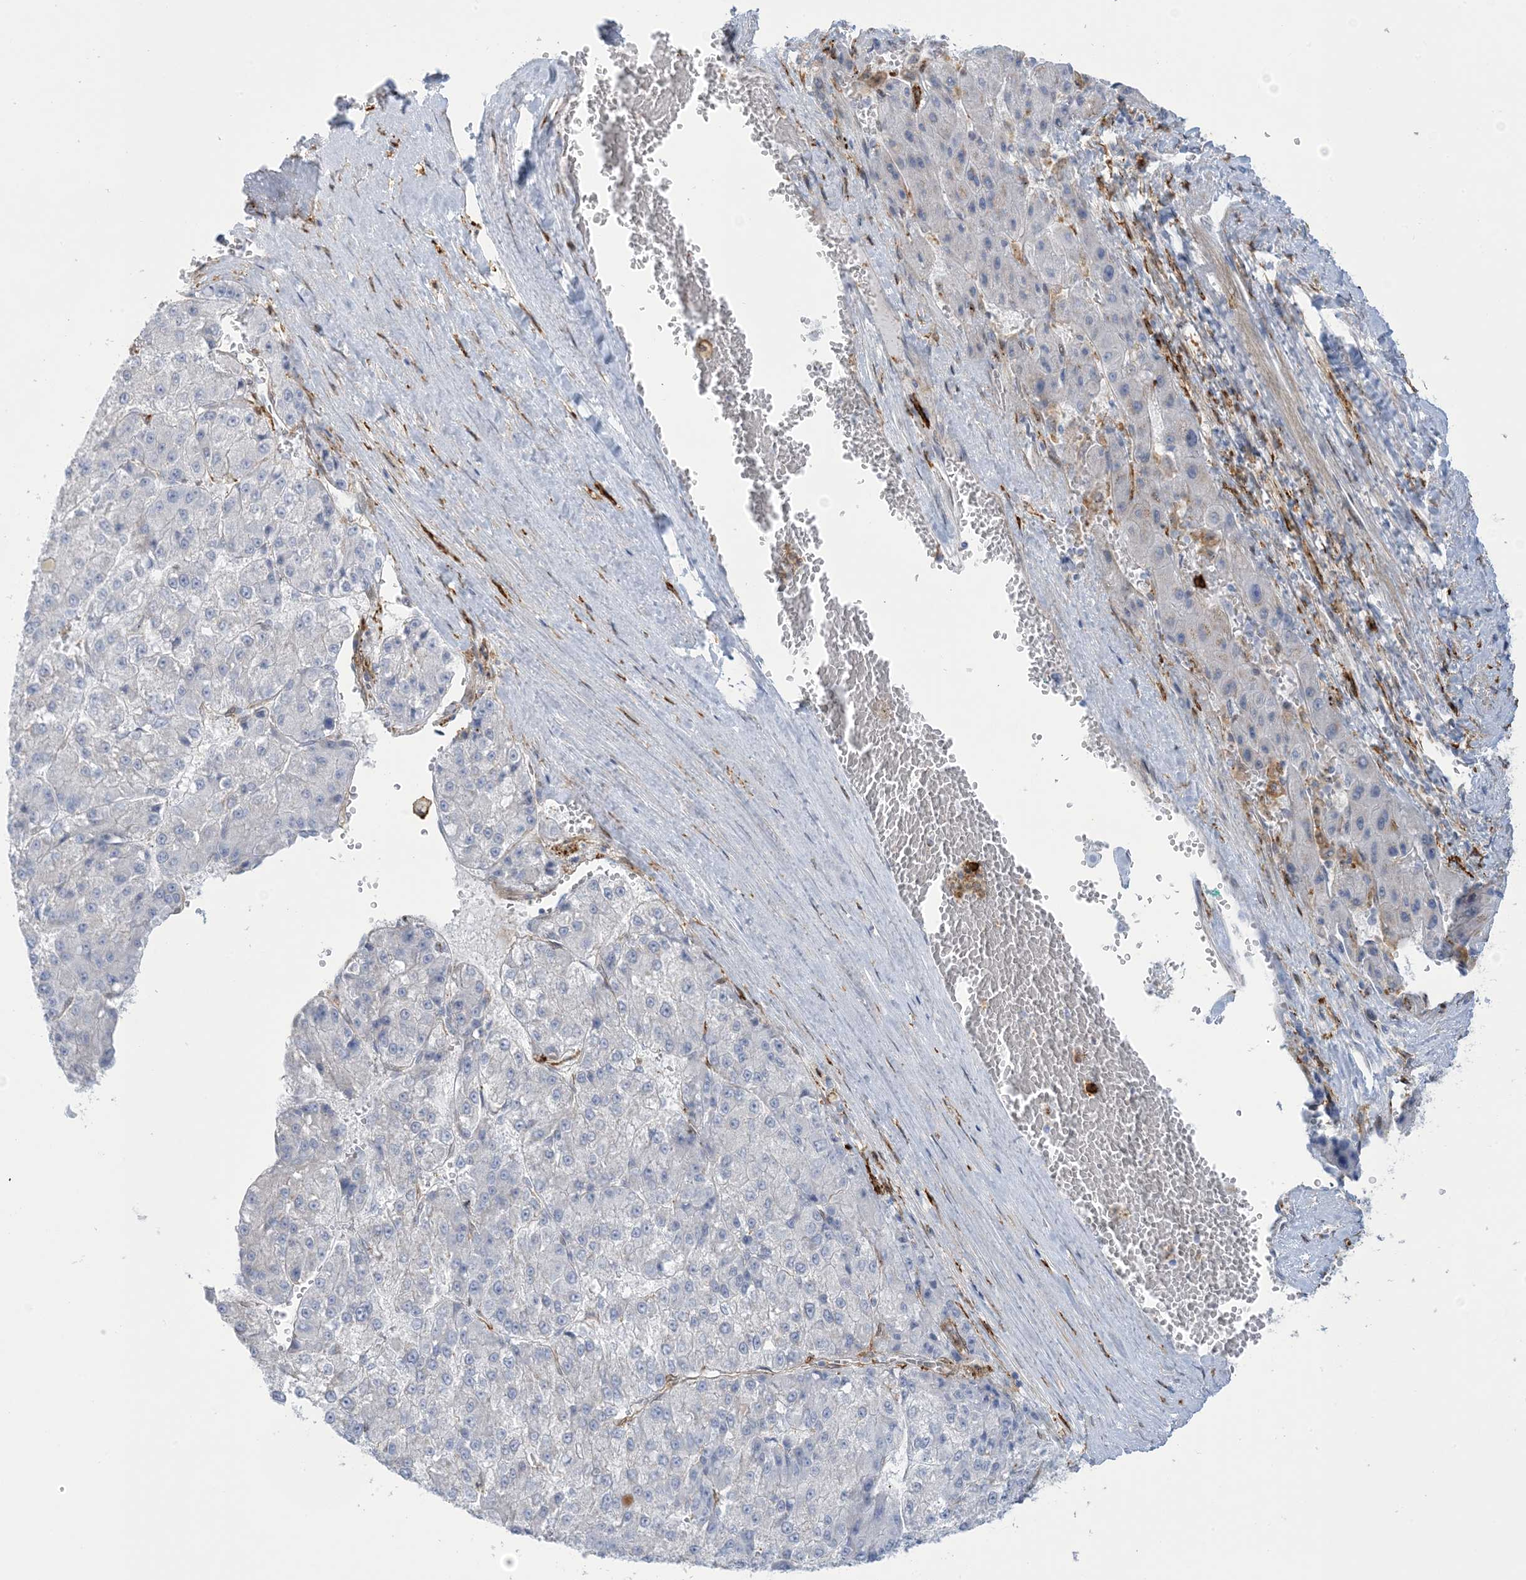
{"staining": {"intensity": "negative", "quantity": "none", "location": "none"}, "tissue": "liver cancer", "cell_type": "Tumor cells", "image_type": "cancer", "snomed": [{"axis": "morphology", "description": "Carcinoma, Hepatocellular, NOS"}, {"axis": "topography", "description": "Liver"}], "caption": "Immunohistochemistry of liver cancer exhibits no expression in tumor cells.", "gene": "ICMT", "patient": {"sex": "female", "age": 73}}